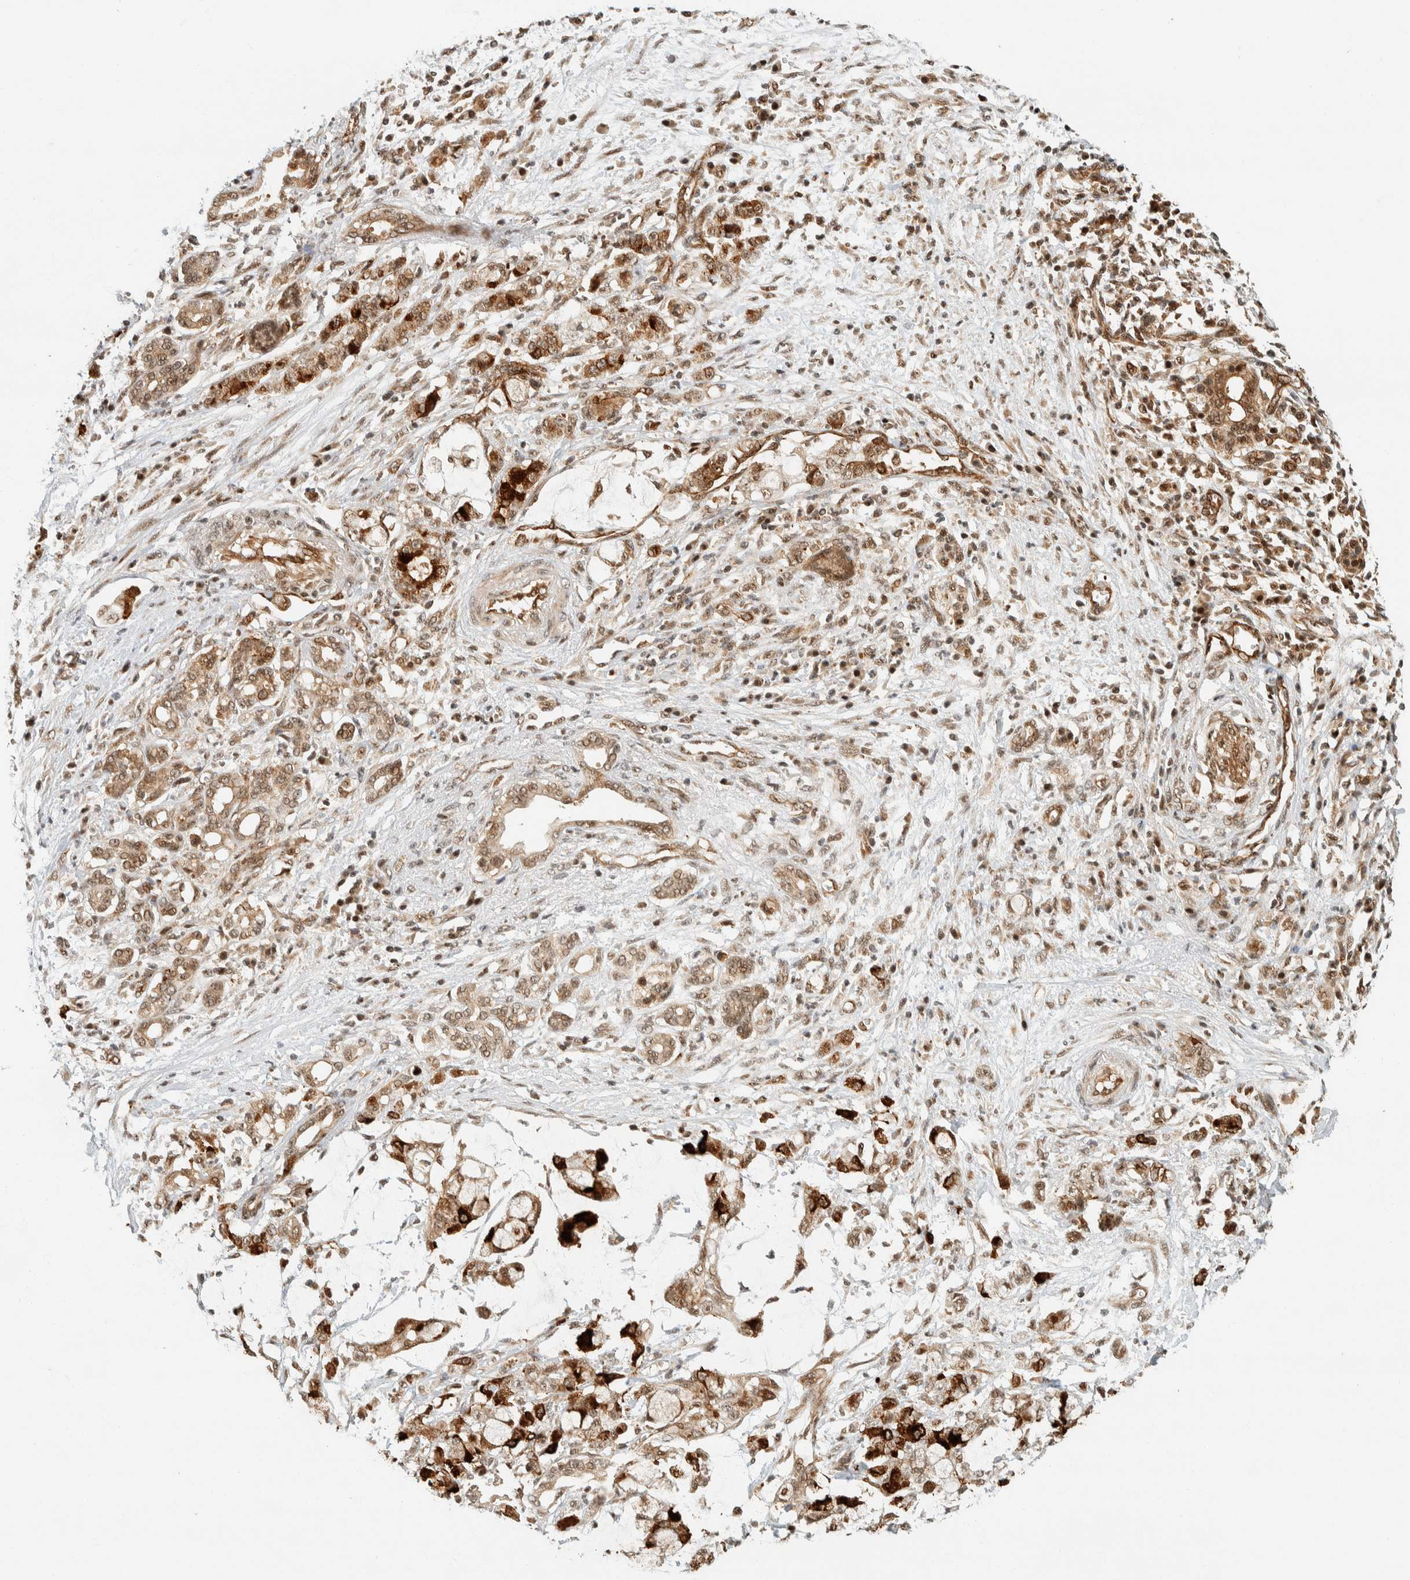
{"staining": {"intensity": "strong", "quantity": ">75%", "location": "cytoplasmic/membranous,nuclear"}, "tissue": "pancreatic cancer", "cell_type": "Tumor cells", "image_type": "cancer", "snomed": [{"axis": "morphology", "description": "Adenocarcinoma, NOS"}, {"axis": "topography", "description": "Pancreas"}], "caption": "Immunohistochemical staining of human pancreatic cancer displays high levels of strong cytoplasmic/membranous and nuclear protein staining in approximately >75% of tumor cells.", "gene": "SIK1", "patient": {"sex": "female", "age": 73}}